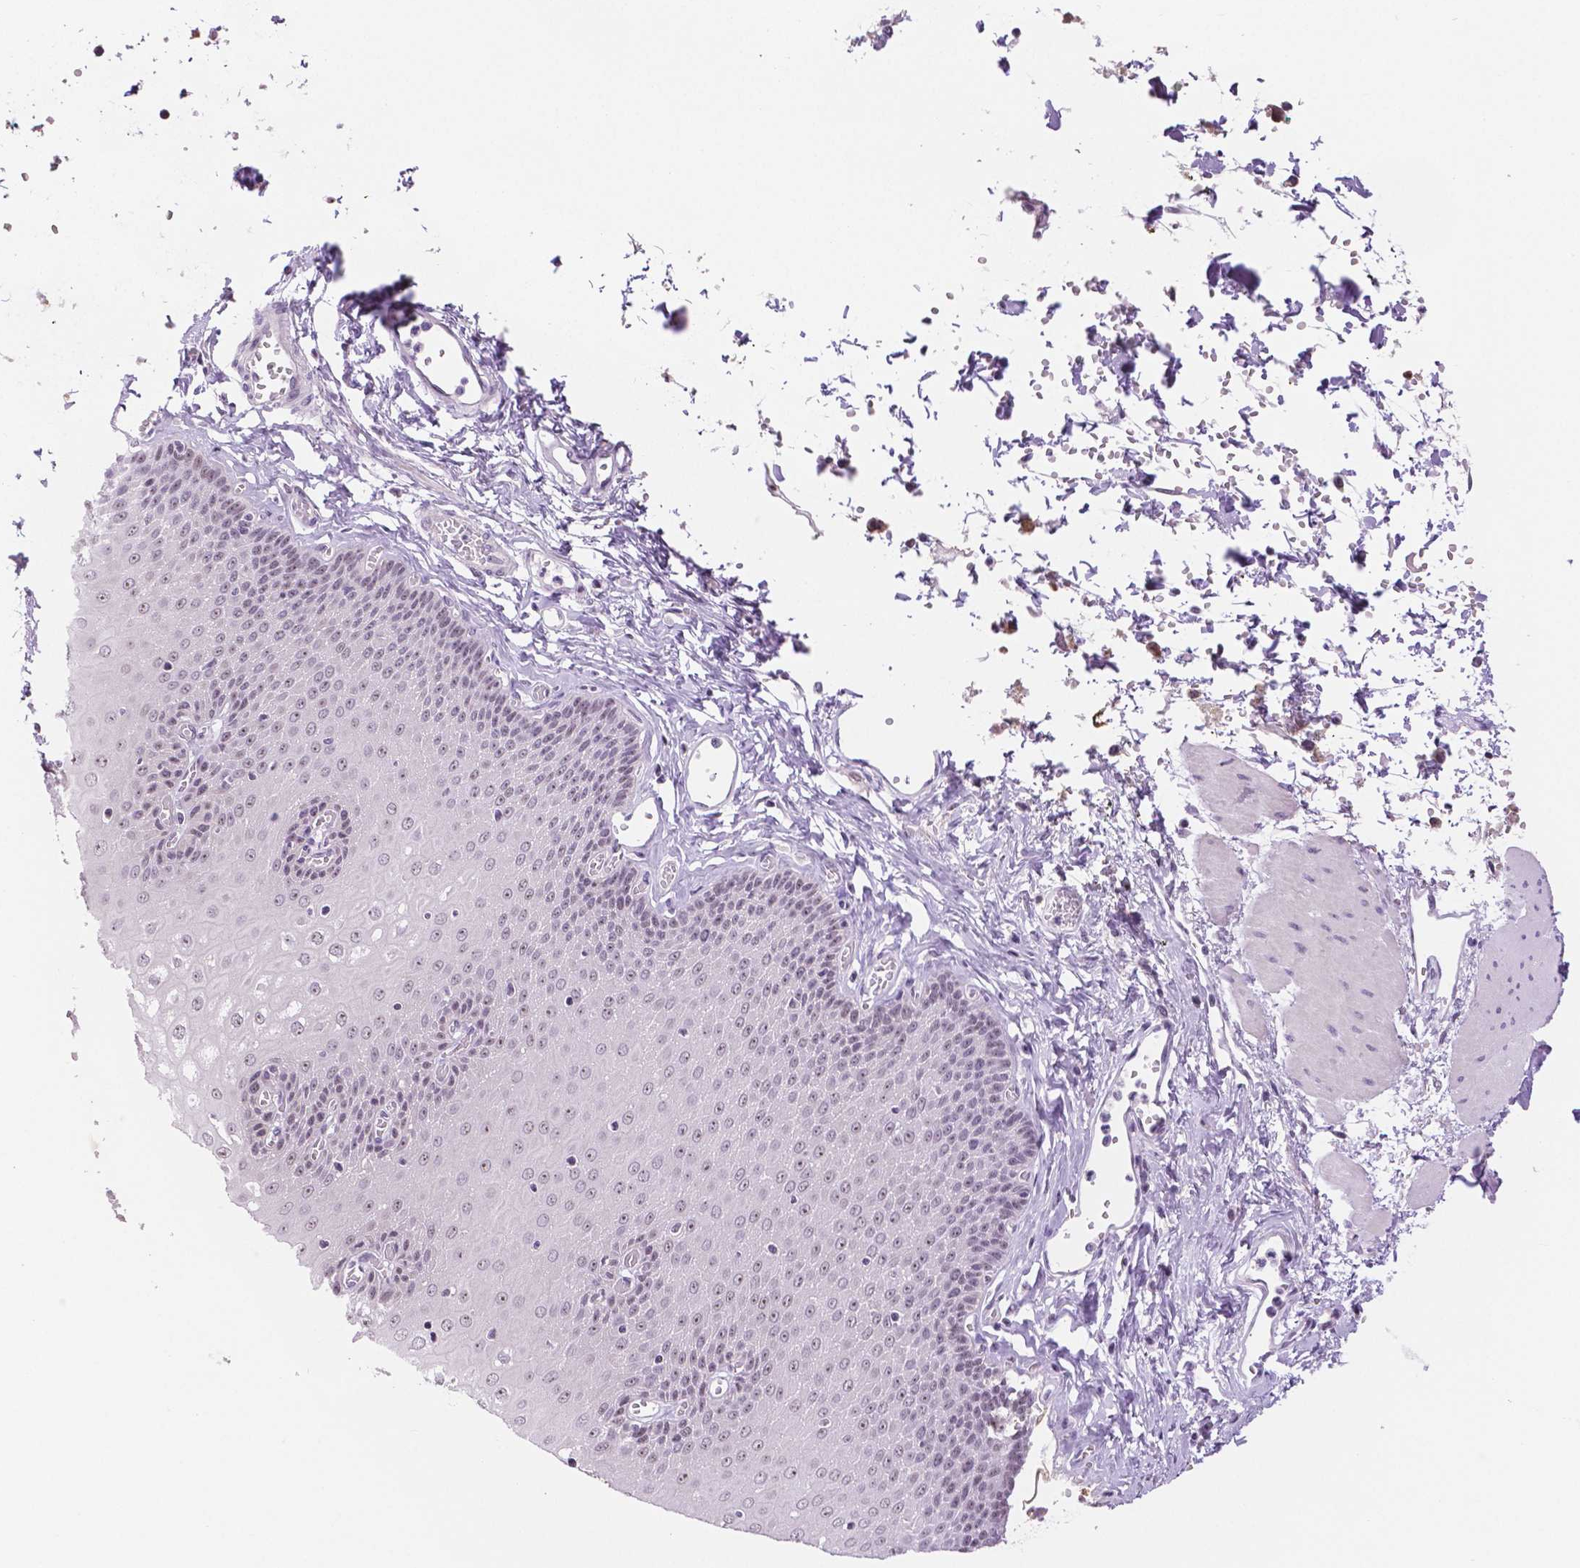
{"staining": {"intensity": "weak", "quantity": "25%-75%", "location": "nuclear"}, "tissue": "esophagus", "cell_type": "Squamous epithelial cells", "image_type": "normal", "snomed": [{"axis": "morphology", "description": "Normal tissue, NOS"}, {"axis": "topography", "description": "Esophagus"}], "caption": "Protein staining of normal esophagus shows weak nuclear staining in about 25%-75% of squamous epithelial cells.", "gene": "NHP2", "patient": {"sex": "male", "age": 60}}